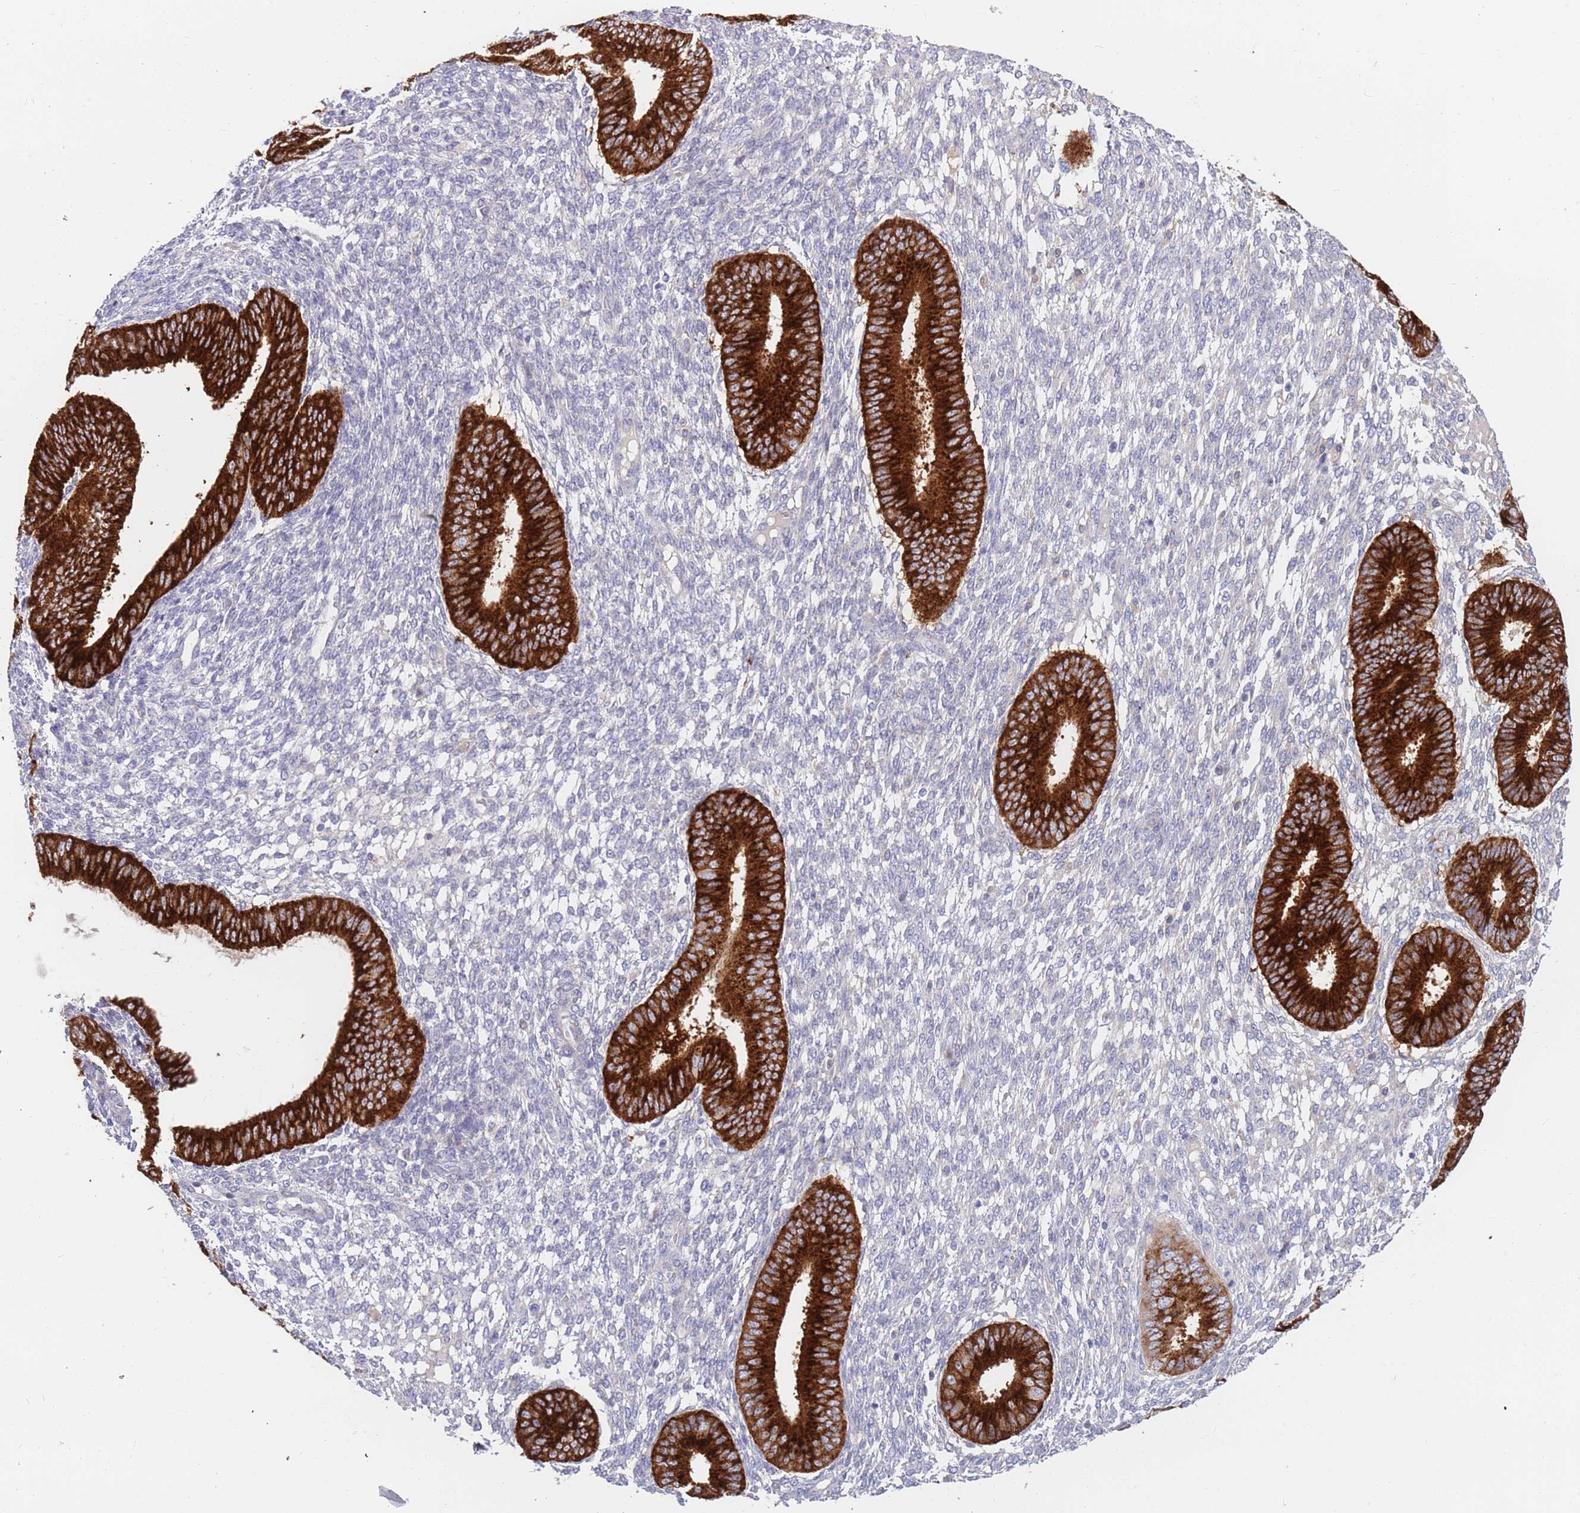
{"staining": {"intensity": "negative", "quantity": "none", "location": "none"}, "tissue": "endometrium", "cell_type": "Cells in endometrial stroma", "image_type": "normal", "snomed": [{"axis": "morphology", "description": "Normal tissue, NOS"}, {"axis": "topography", "description": "Endometrium"}], "caption": "Protein analysis of normal endometrium reveals no significant staining in cells in endometrial stroma. (Immunohistochemistry, brightfield microscopy, high magnification).", "gene": "BORCS5", "patient": {"sex": "female", "age": 49}}